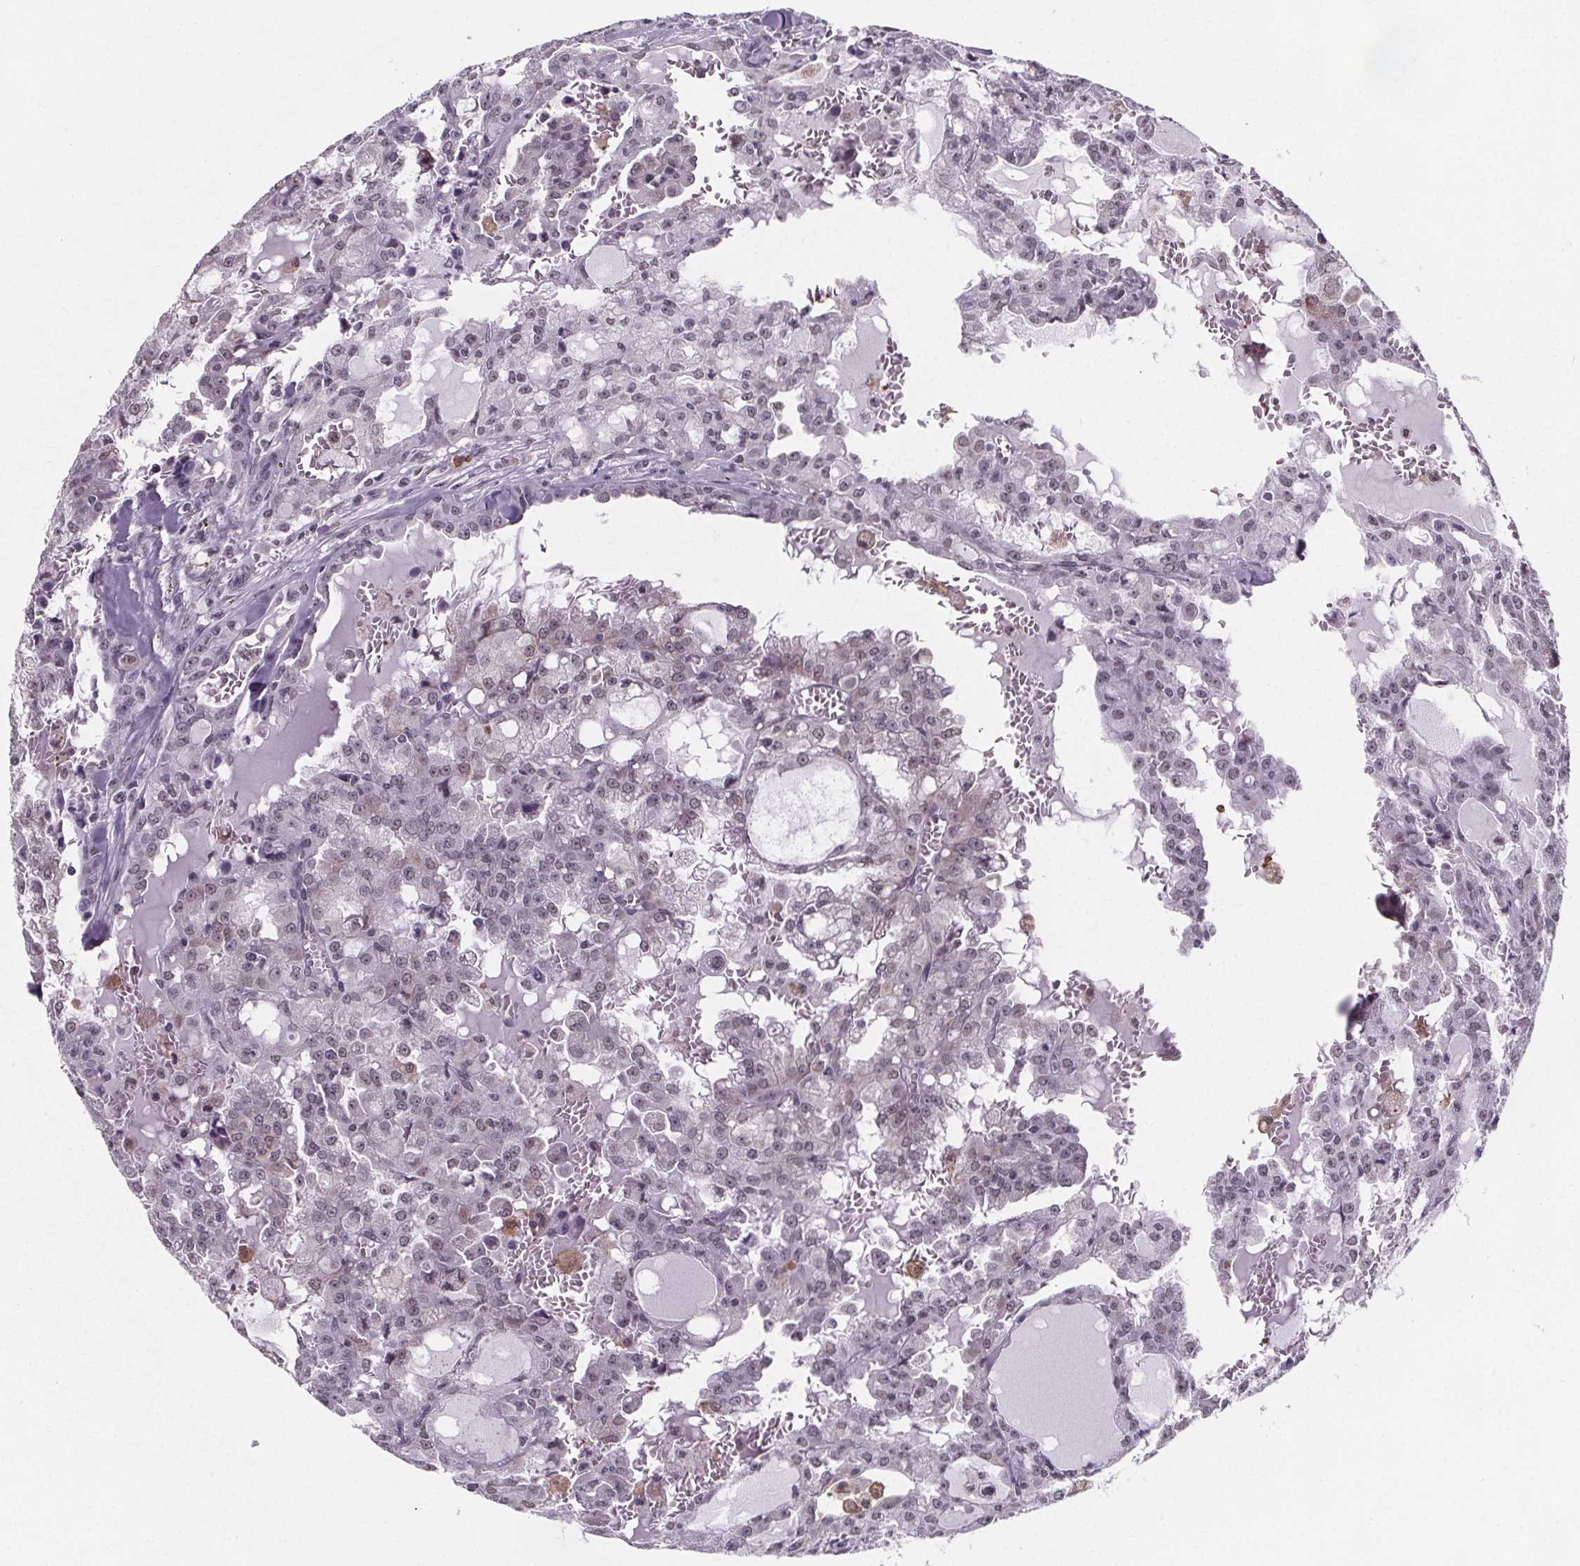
{"staining": {"intensity": "weak", "quantity": "<25%", "location": "nuclear"}, "tissue": "head and neck cancer", "cell_type": "Tumor cells", "image_type": "cancer", "snomed": [{"axis": "morphology", "description": "Adenocarcinoma, NOS"}, {"axis": "topography", "description": "Head-Neck"}], "caption": "Human head and neck adenocarcinoma stained for a protein using IHC shows no staining in tumor cells.", "gene": "ZNF572", "patient": {"sex": "male", "age": 64}}